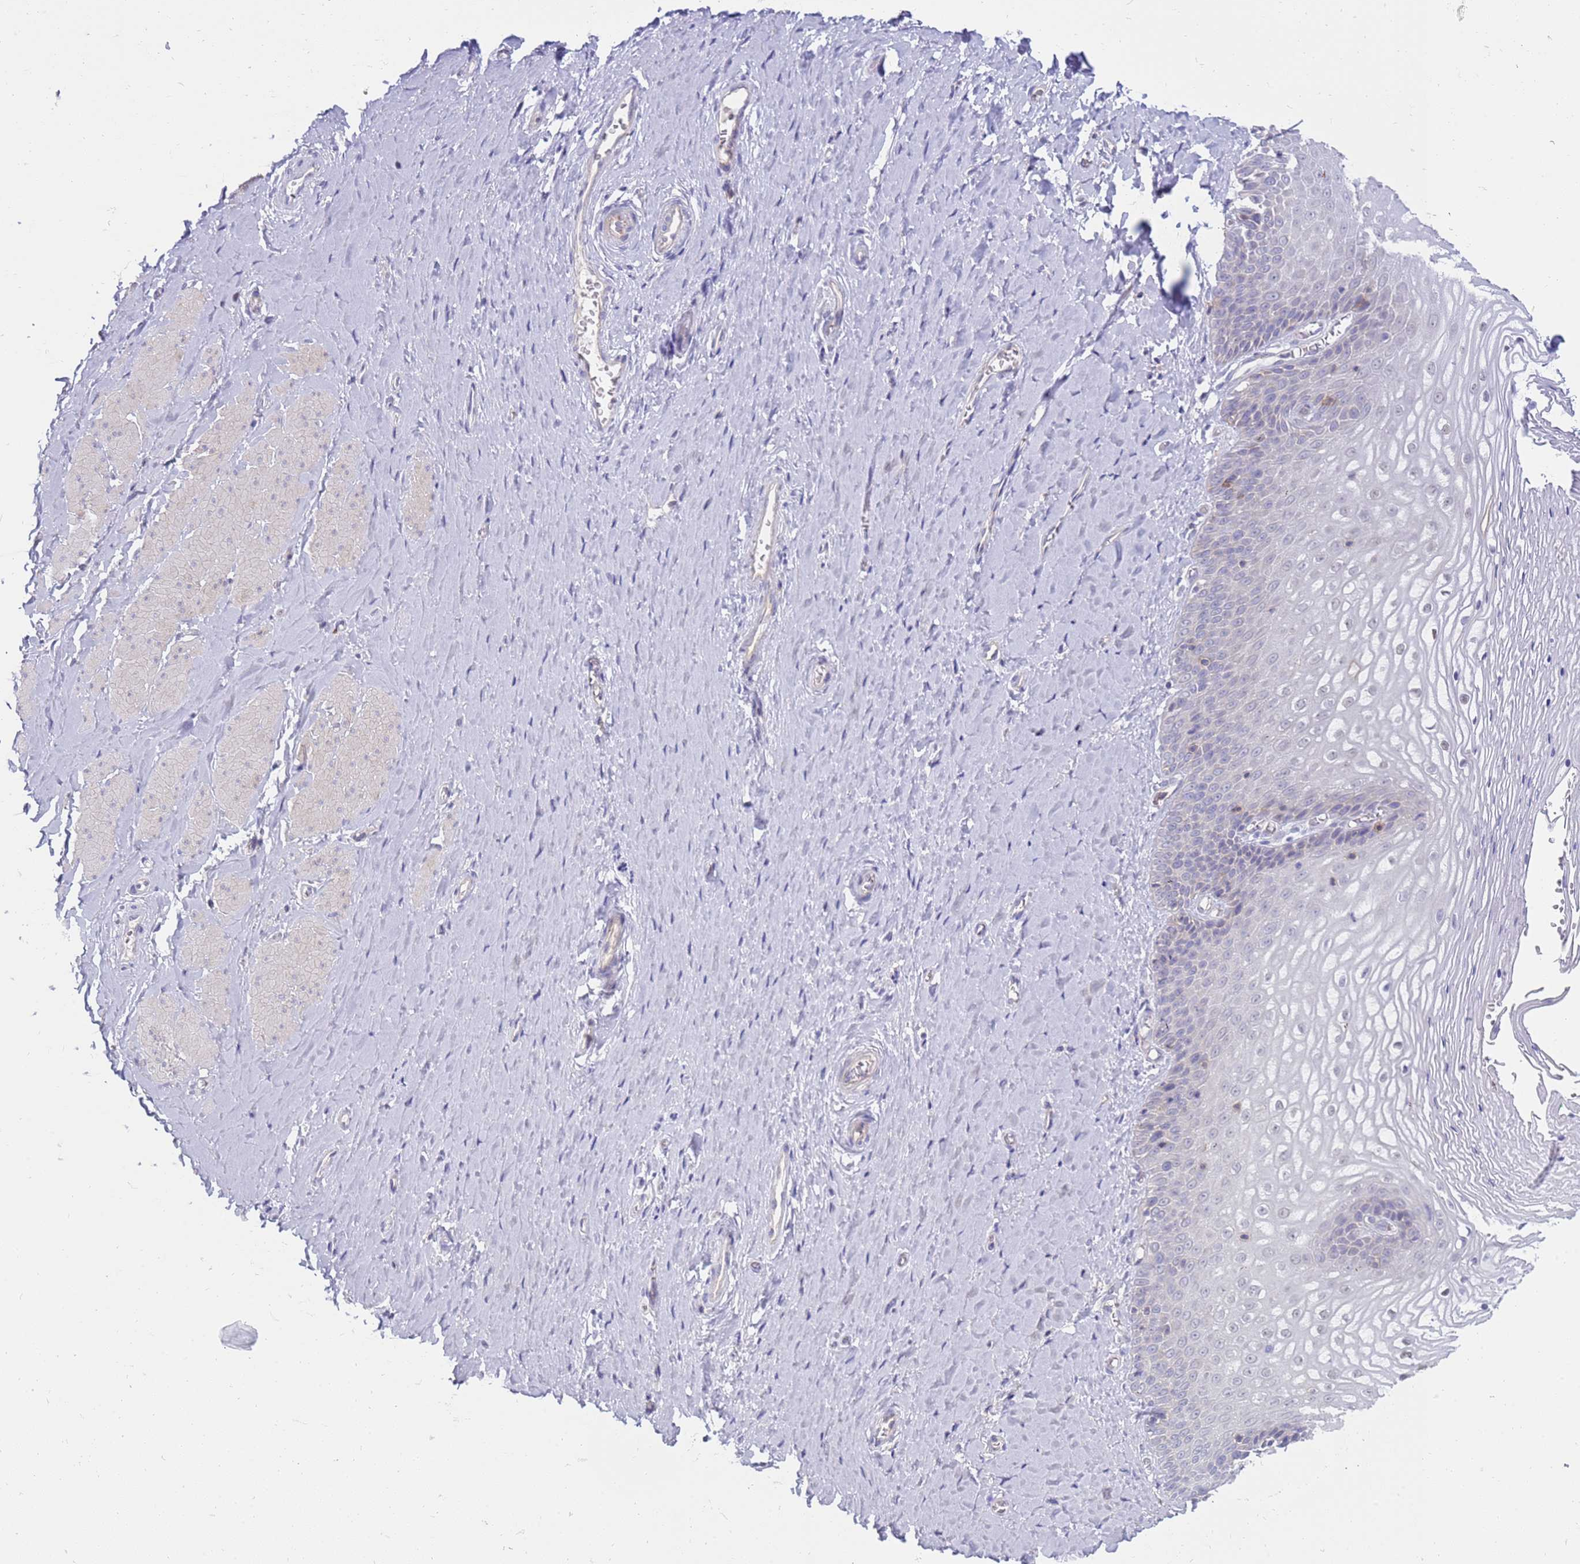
{"staining": {"intensity": "weak", "quantity": "<25%", "location": "nuclear"}, "tissue": "vagina", "cell_type": "Squamous epithelial cells", "image_type": "normal", "snomed": [{"axis": "morphology", "description": "Normal tissue, NOS"}, {"axis": "topography", "description": "Vagina"}], "caption": "Immunohistochemistry (IHC) micrograph of unremarkable human vagina stained for a protein (brown), which shows no positivity in squamous epithelial cells.", "gene": "STK25", "patient": {"sex": "female", "age": 65}}